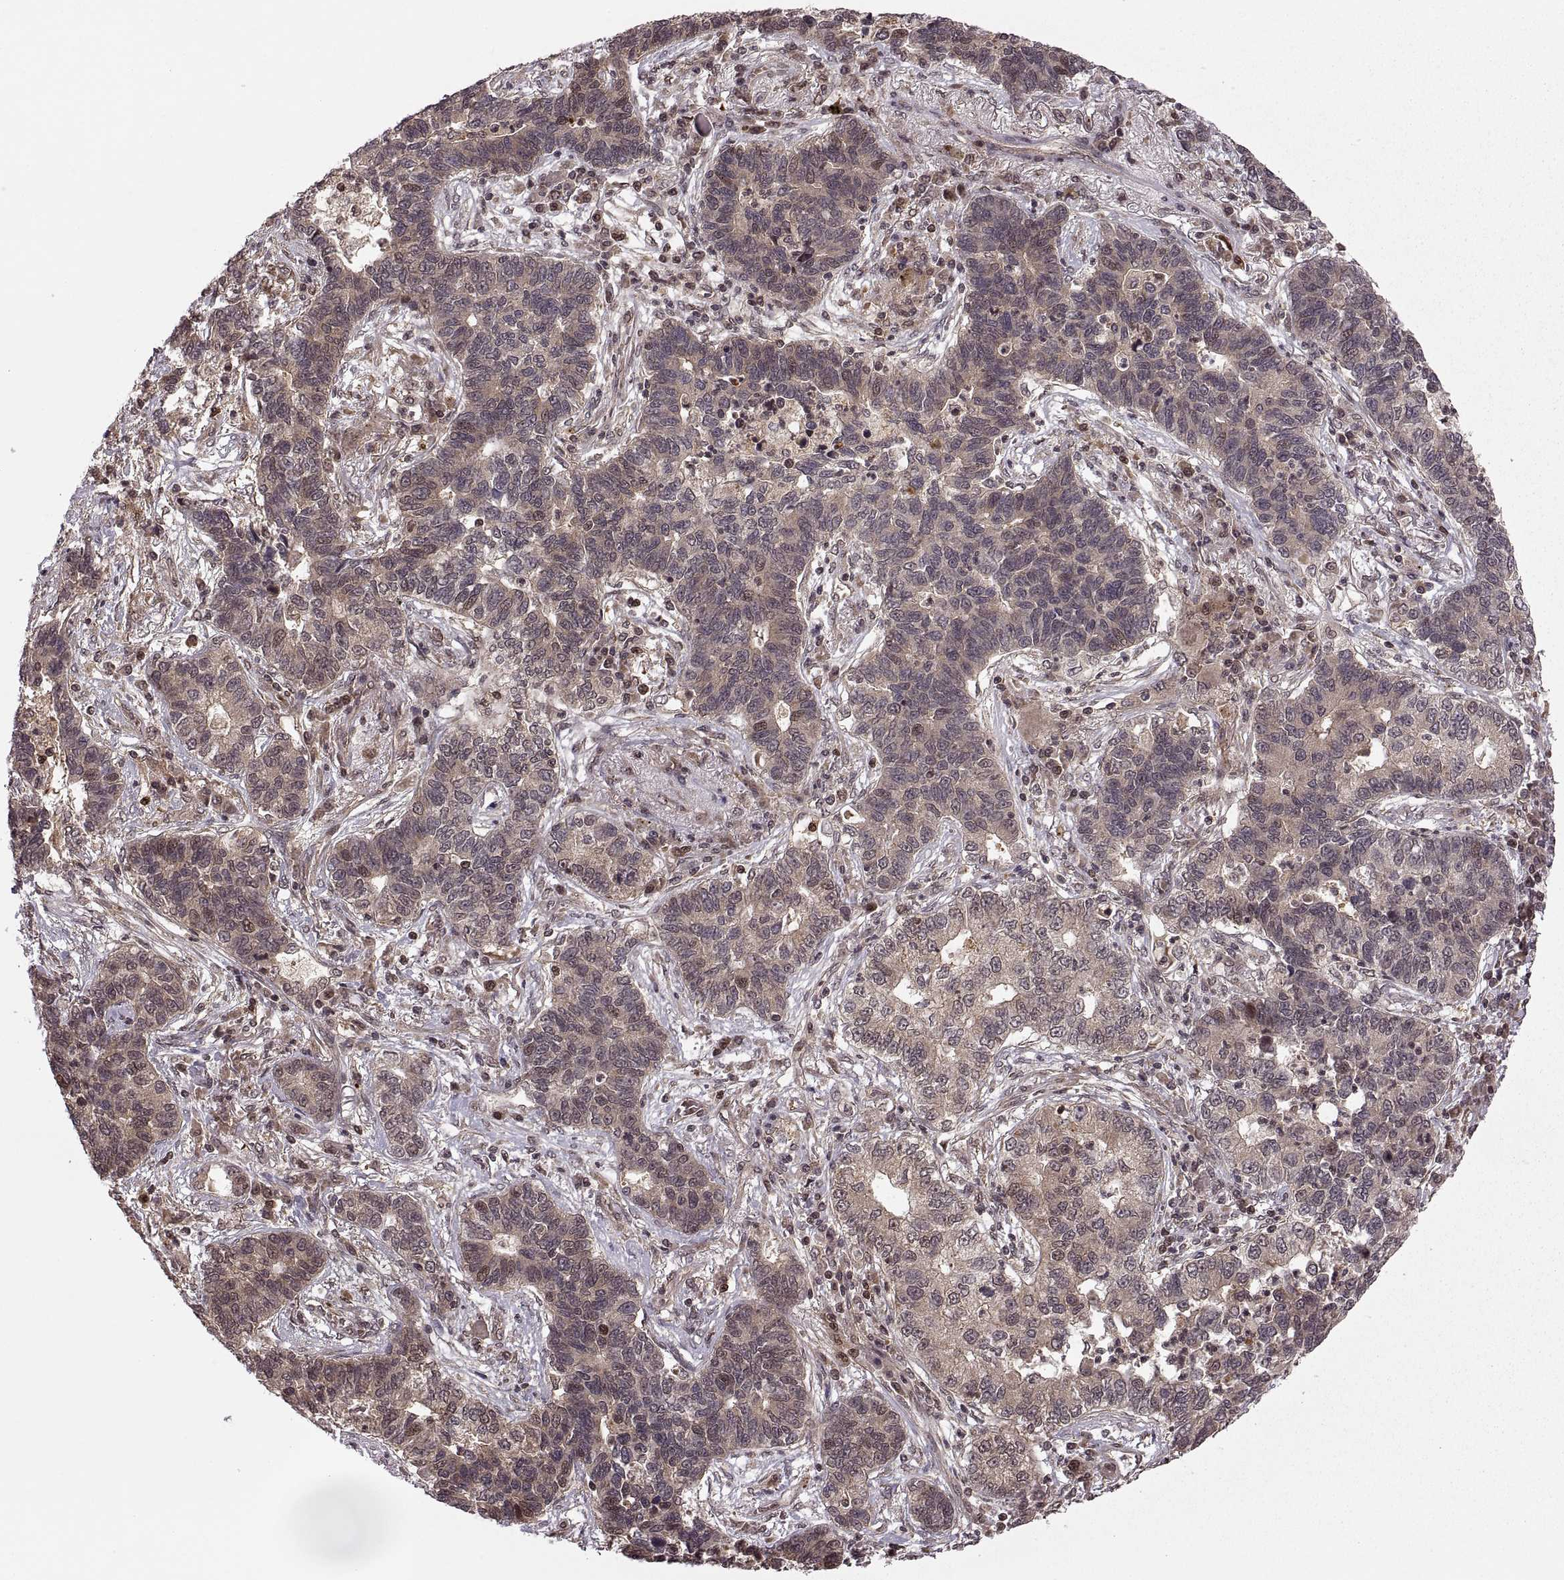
{"staining": {"intensity": "weak", "quantity": "25%-75%", "location": "cytoplasmic/membranous"}, "tissue": "lung cancer", "cell_type": "Tumor cells", "image_type": "cancer", "snomed": [{"axis": "morphology", "description": "Adenocarcinoma, NOS"}, {"axis": "topography", "description": "Lung"}], "caption": "Protein staining of adenocarcinoma (lung) tissue shows weak cytoplasmic/membranous positivity in about 25%-75% of tumor cells.", "gene": "DEDD", "patient": {"sex": "female", "age": 57}}